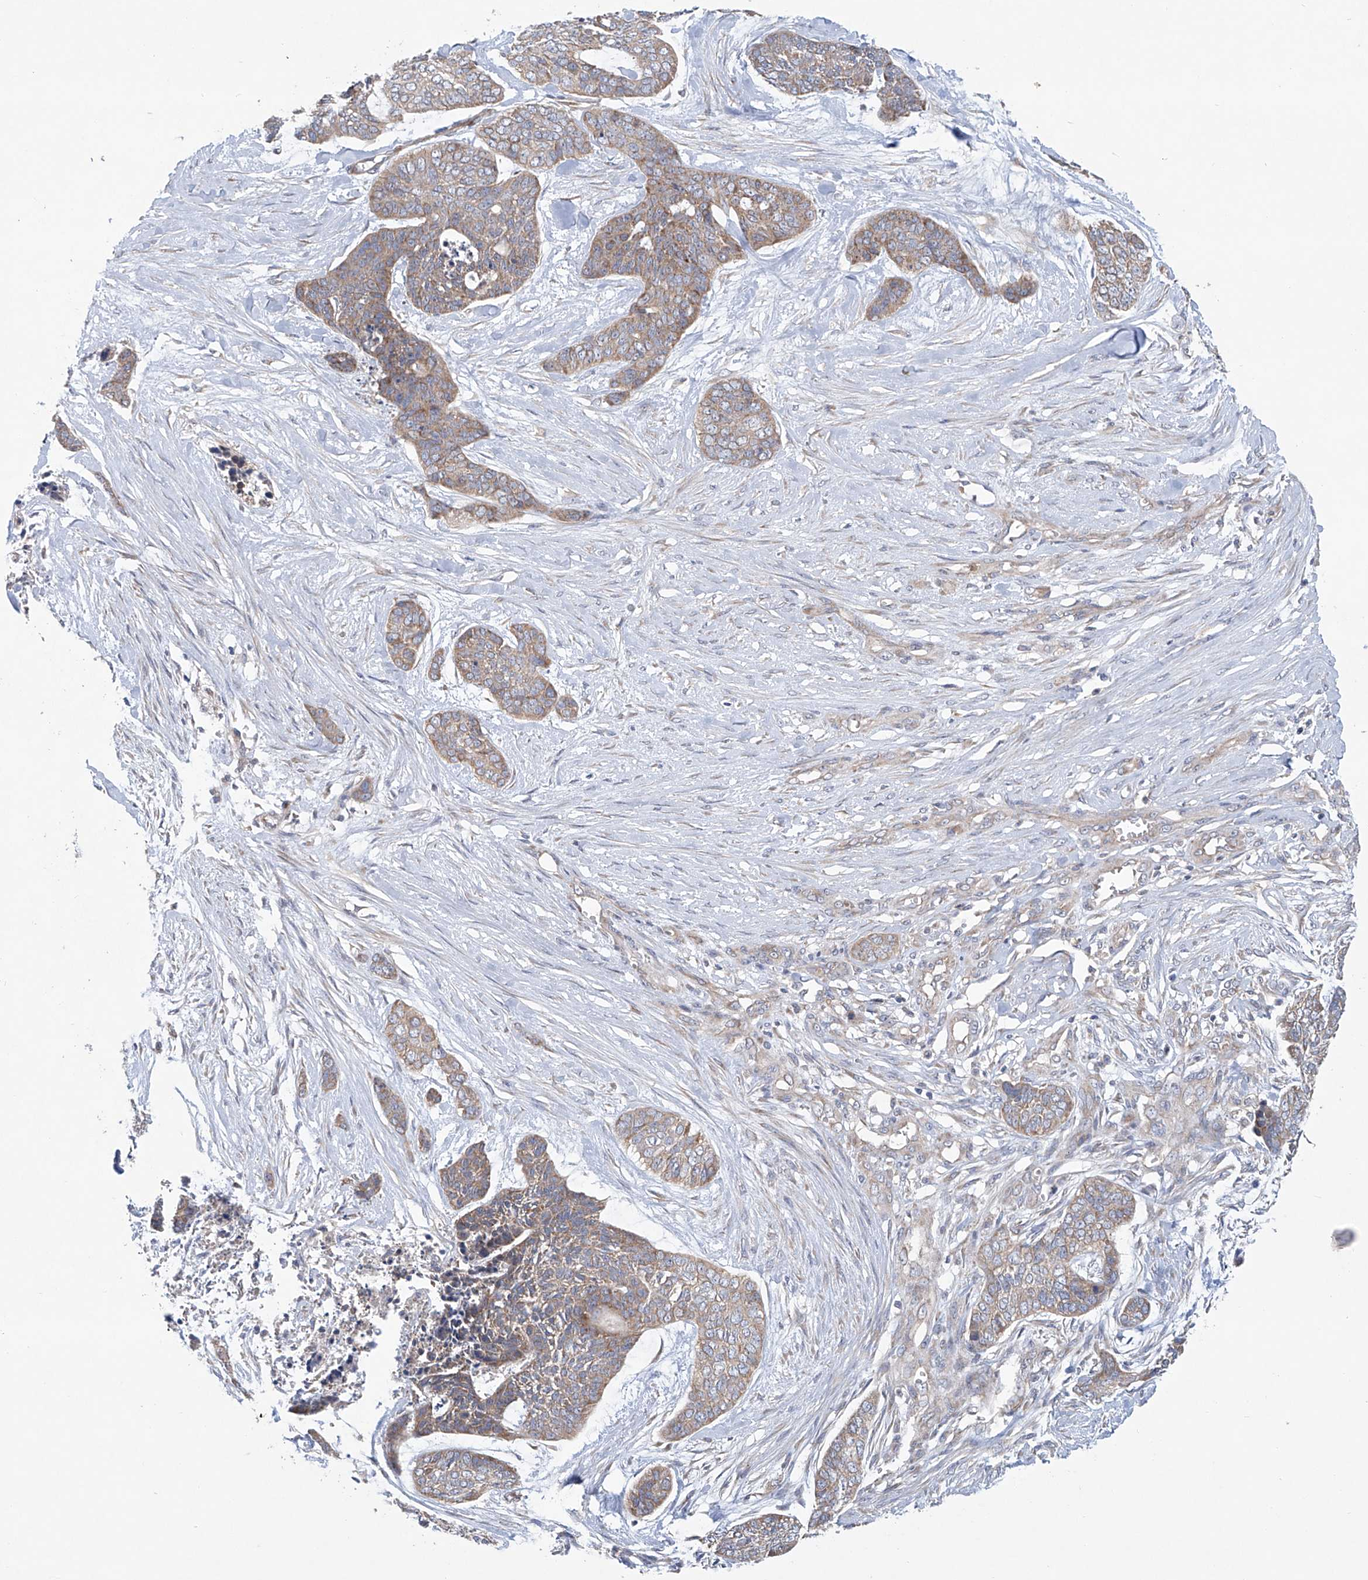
{"staining": {"intensity": "weak", "quantity": ">75%", "location": "cytoplasmic/membranous"}, "tissue": "skin cancer", "cell_type": "Tumor cells", "image_type": "cancer", "snomed": [{"axis": "morphology", "description": "Basal cell carcinoma"}, {"axis": "topography", "description": "Skin"}], "caption": "Immunohistochemical staining of skin cancer (basal cell carcinoma) shows weak cytoplasmic/membranous protein staining in approximately >75% of tumor cells.", "gene": "KLC4", "patient": {"sex": "female", "age": 64}}